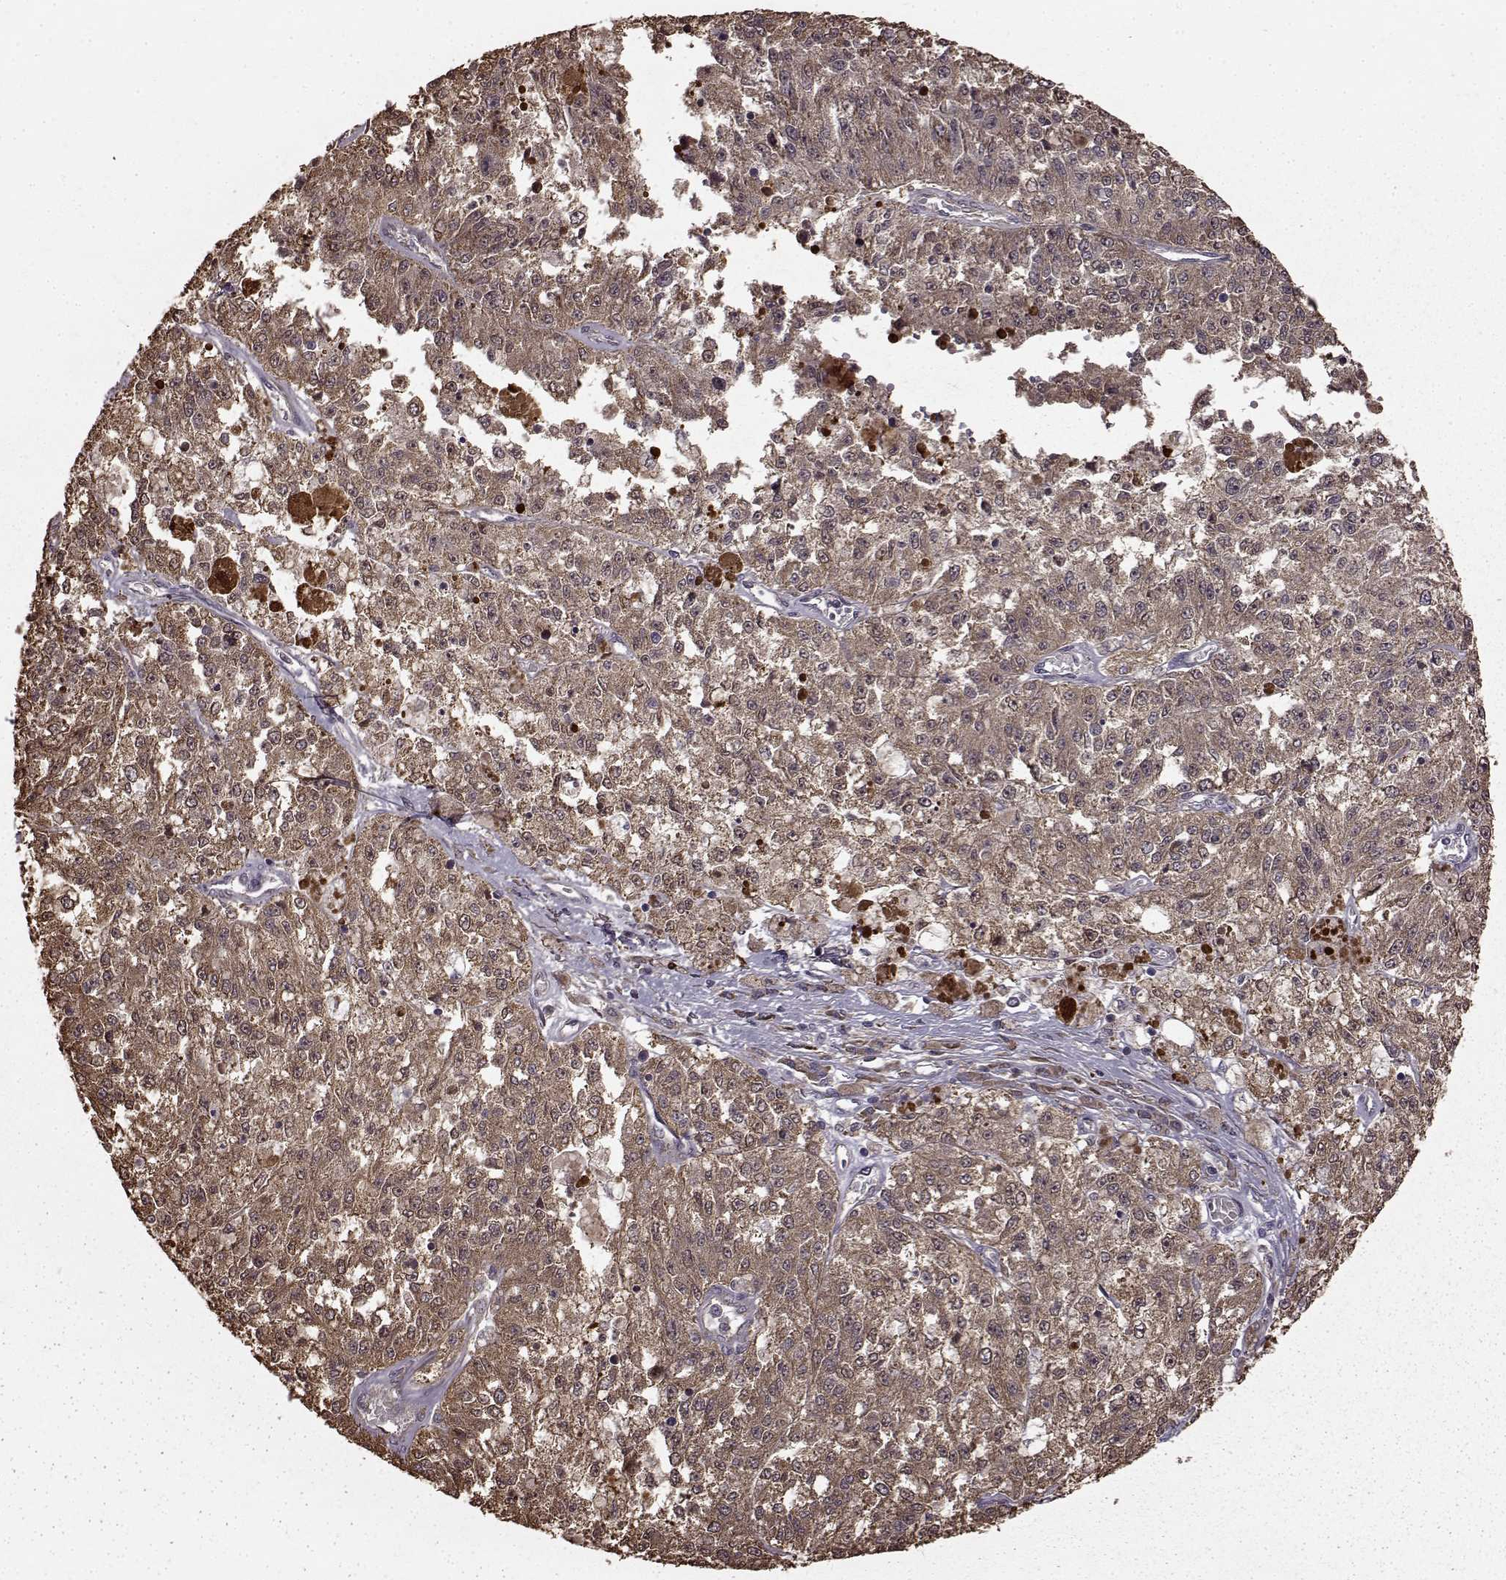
{"staining": {"intensity": "moderate", "quantity": ">75%", "location": "cytoplasmic/membranous"}, "tissue": "melanoma", "cell_type": "Tumor cells", "image_type": "cancer", "snomed": [{"axis": "morphology", "description": "Malignant melanoma, Metastatic site"}, {"axis": "topography", "description": "Lymph node"}], "caption": "Immunohistochemical staining of melanoma displays moderate cytoplasmic/membranous protein positivity in about >75% of tumor cells.", "gene": "NME1-NME2", "patient": {"sex": "female", "age": 64}}